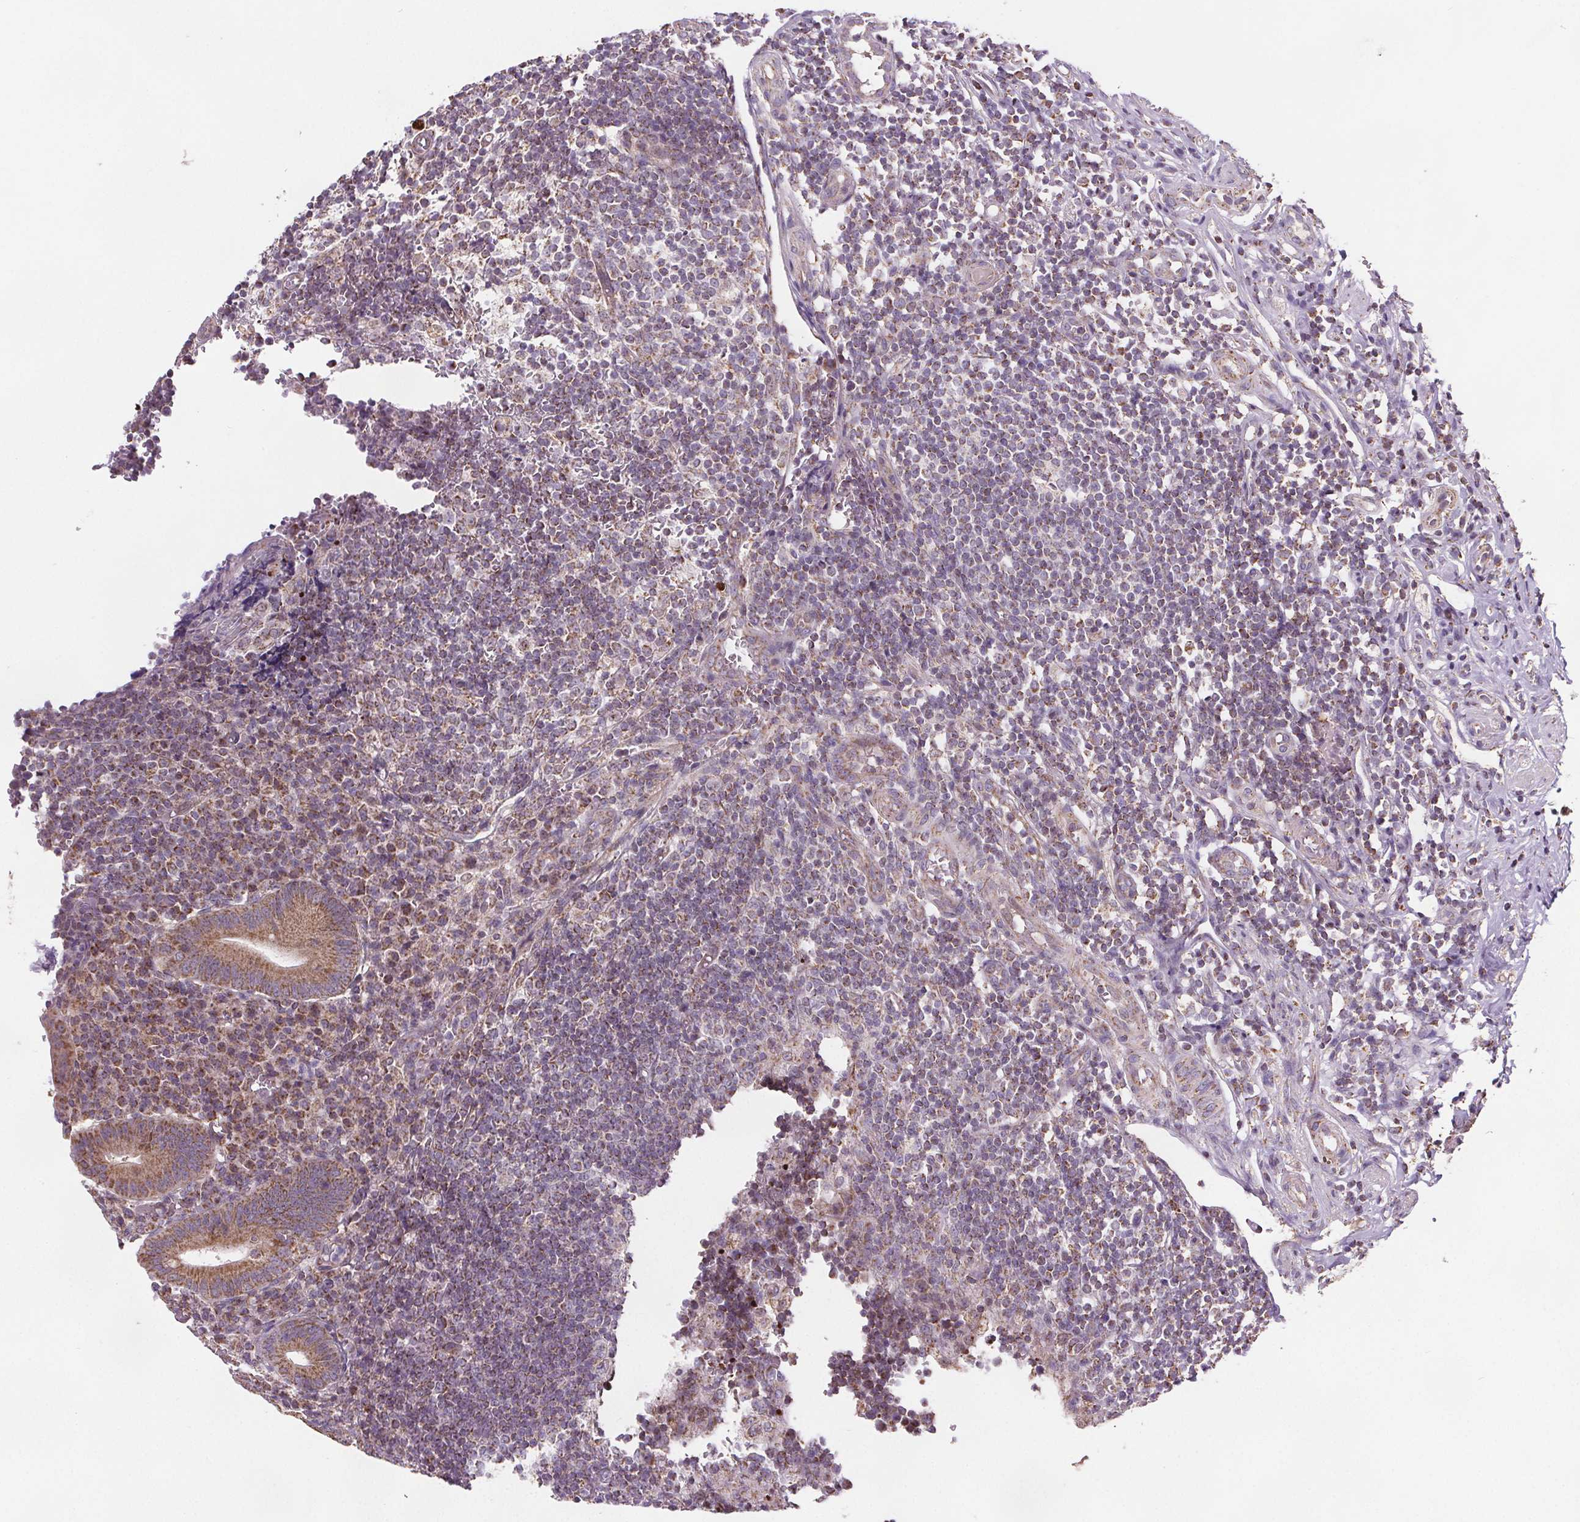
{"staining": {"intensity": "moderate", "quantity": ">75%", "location": "cytoplasmic/membranous"}, "tissue": "appendix", "cell_type": "Glandular cells", "image_type": "normal", "snomed": [{"axis": "morphology", "description": "Normal tissue, NOS"}, {"axis": "topography", "description": "Appendix"}], "caption": "Brown immunohistochemical staining in normal human appendix shows moderate cytoplasmic/membranous positivity in about >75% of glandular cells. The staining was performed using DAB (3,3'-diaminobenzidine), with brown indicating positive protein expression. Nuclei are stained blue with hematoxylin.", "gene": "SUCLA2", "patient": {"sex": "male", "age": 18}}